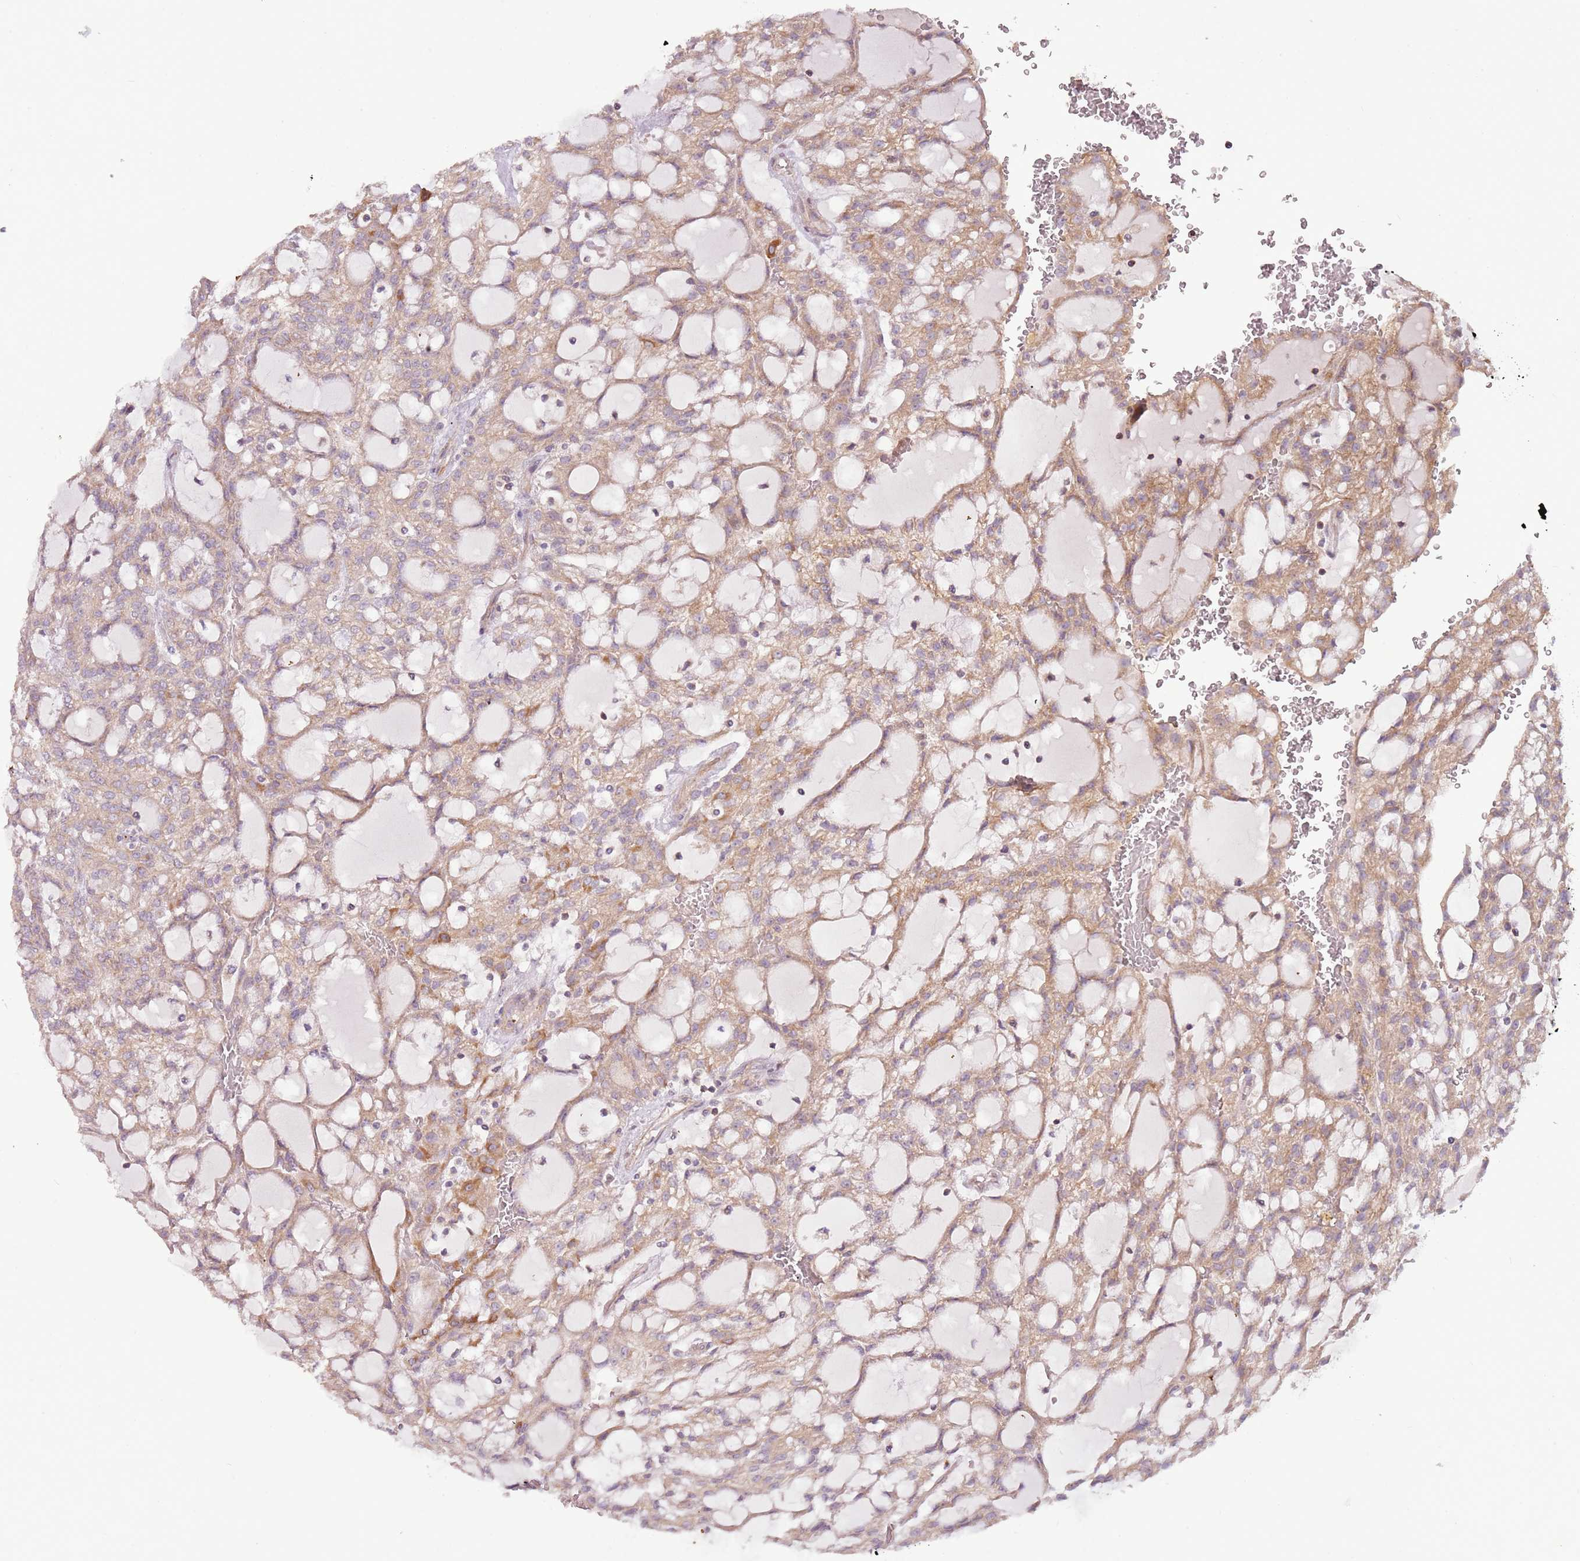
{"staining": {"intensity": "moderate", "quantity": ">75%", "location": "cytoplasmic/membranous"}, "tissue": "renal cancer", "cell_type": "Tumor cells", "image_type": "cancer", "snomed": [{"axis": "morphology", "description": "Adenocarcinoma, NOS"}, {"axis": "topography", "description": "Kidney"}], "caption": "Renal adenocarcinoma stained for a protein shows moderate cytoplasmic/membranous positivity in tumor cells. (Stains: DAB in brown, nuclei in blue, Microscopy: brightfield microscopy at high magnification).", "gene": "DTD2", "patient": {"sex": "male", "age": 63}}